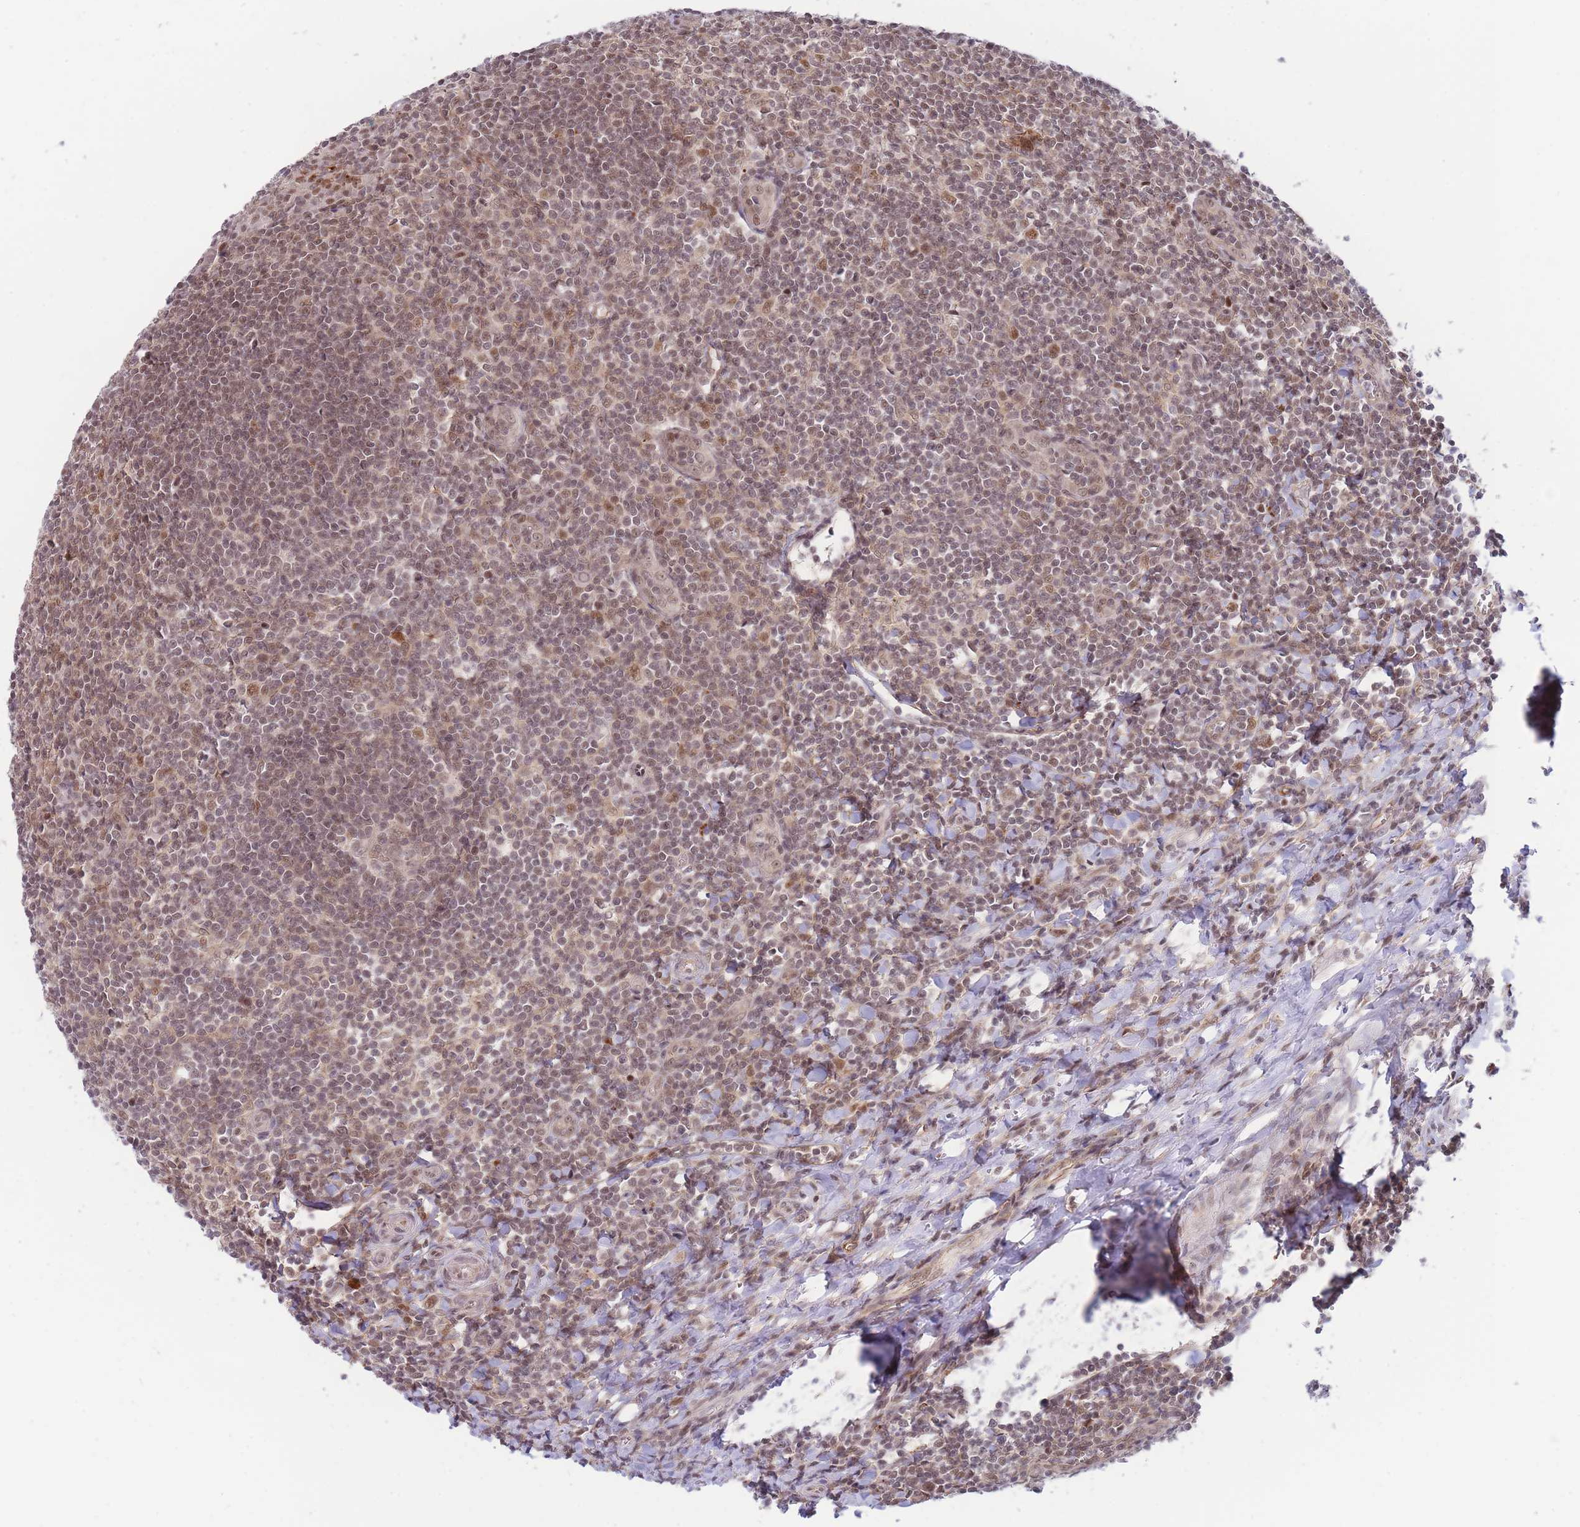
{"staining": {"intensity": "moderate", "quantity": ">75%", "location": "nuclear"}, "tissue": "tonsil", "cell_type": "Germinal center cells", "image_type": "normal", "snomed": [{"axis": "morphology", "description": "Normal tissue, NOS"}, {"axis": "topography", "description": "Tonsil"}], "caption": "Brown immunohistochemical staining in benign human tonsil displays moderate nuclear positivity in about >75% of germinal center cells.", "gene": "BOD1L1", "patient": {"sex": "male", "age": 27}}